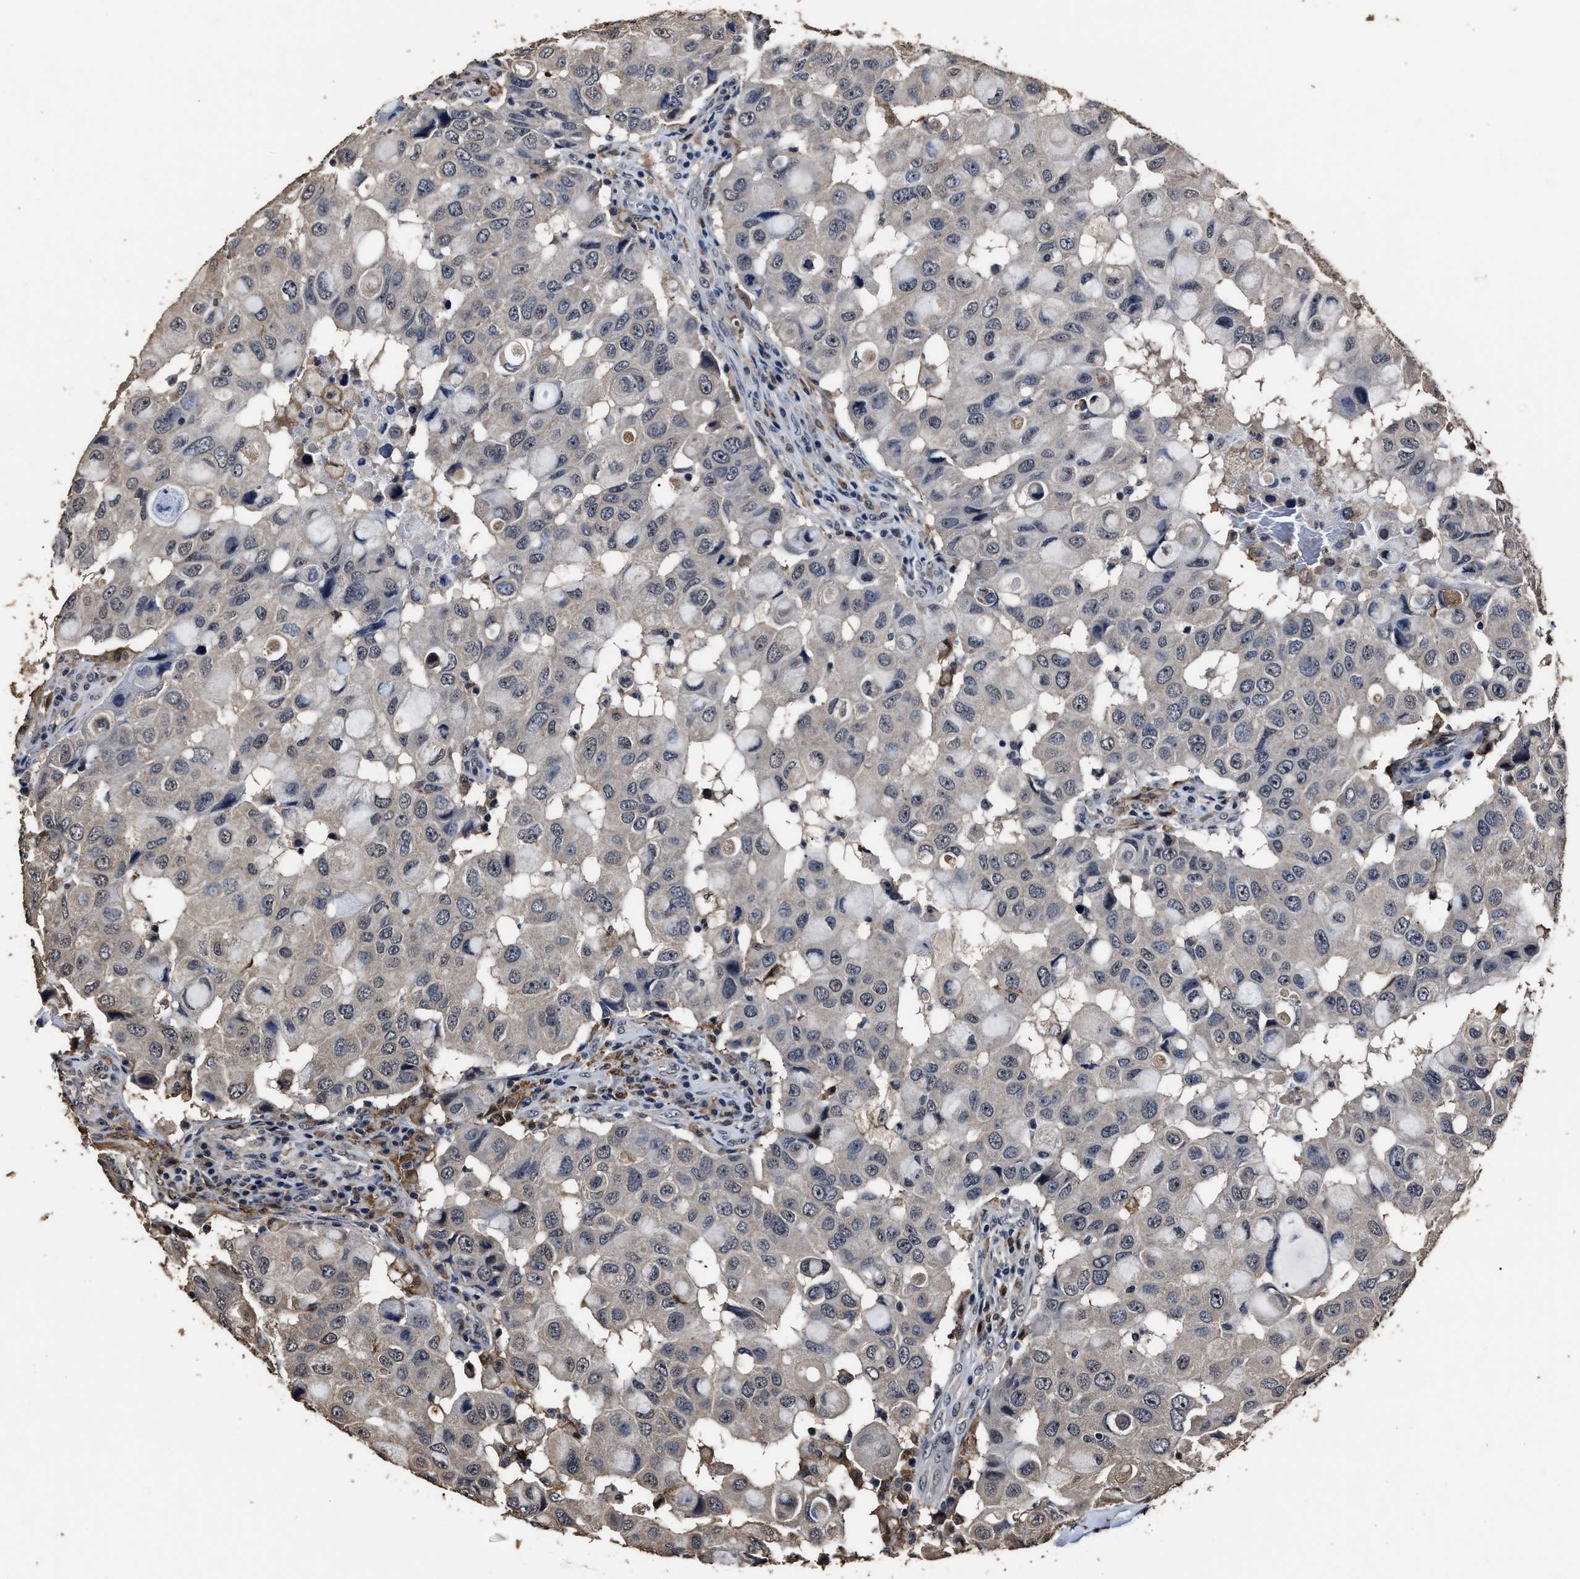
{"staining": {"intensity": "weak", "quantity": "<25%", "location": "cytoplasmic/membranous"}, "tissue": "breast cancer", "cell_type": "Tumor cells", "image_type": "cancer", "snomed": [{"axis": "morphology", "description": "Duct carcinoma"}, {"axis": "topography", "description": "Breast"}], "caption": "This is a micrograph of immunohistochemistry (IHC) staining of breast invasive ductal carcinoma, which shows no staining in tumor cells.", "gene": "RSBN1L", "patient": {"sex": "female", "age": 27}}